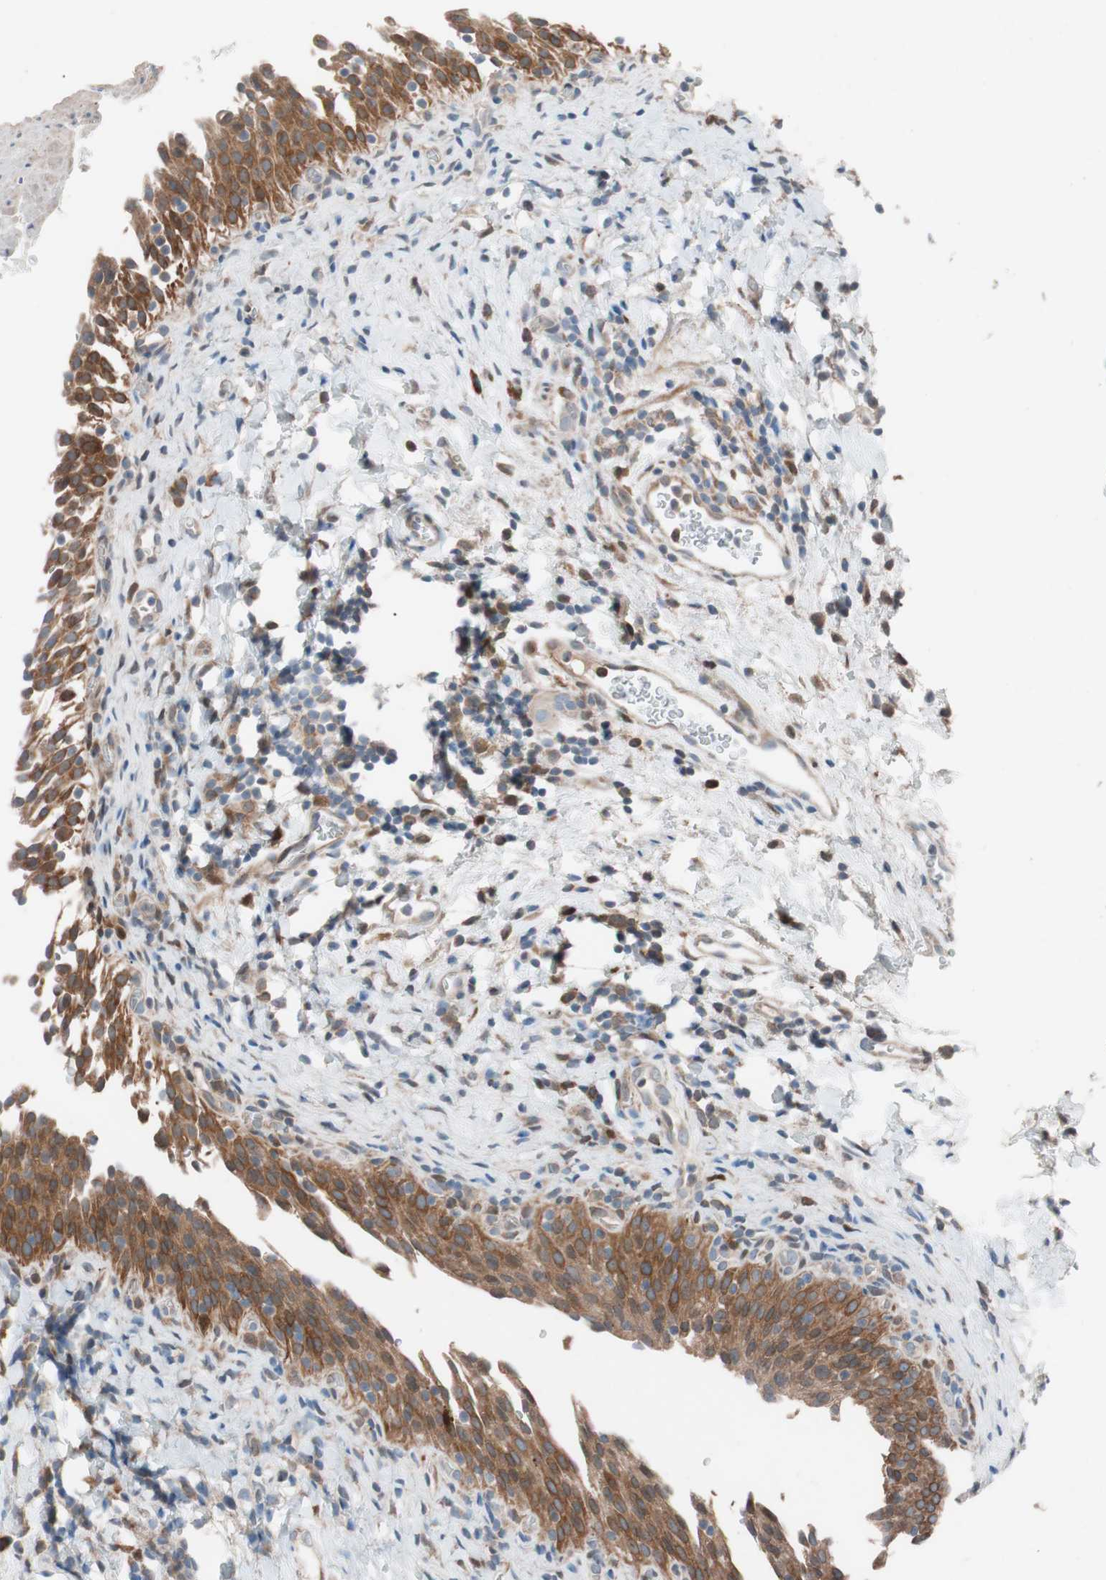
{"staining": {"intensity": "strong", "quantity": ">75%", "location": "cytoplasmic/membranous"}, "tissue": "urinary bladder", "cell_type": "Urothelial cells", "image_type": "normal", "snomed": [{"axis": "morphology", "description": "Normal tissue, NOS"}, {"axis": "topography", "description": "Urinary bladder"}], "caption": "A high amount of strong cytoplasmic/membranous staining is appreciated in about >75% of urothelial cells in benign urinary bladder.", "gene": "FAAH", "patient": {"sex": "male", "age": 51}}